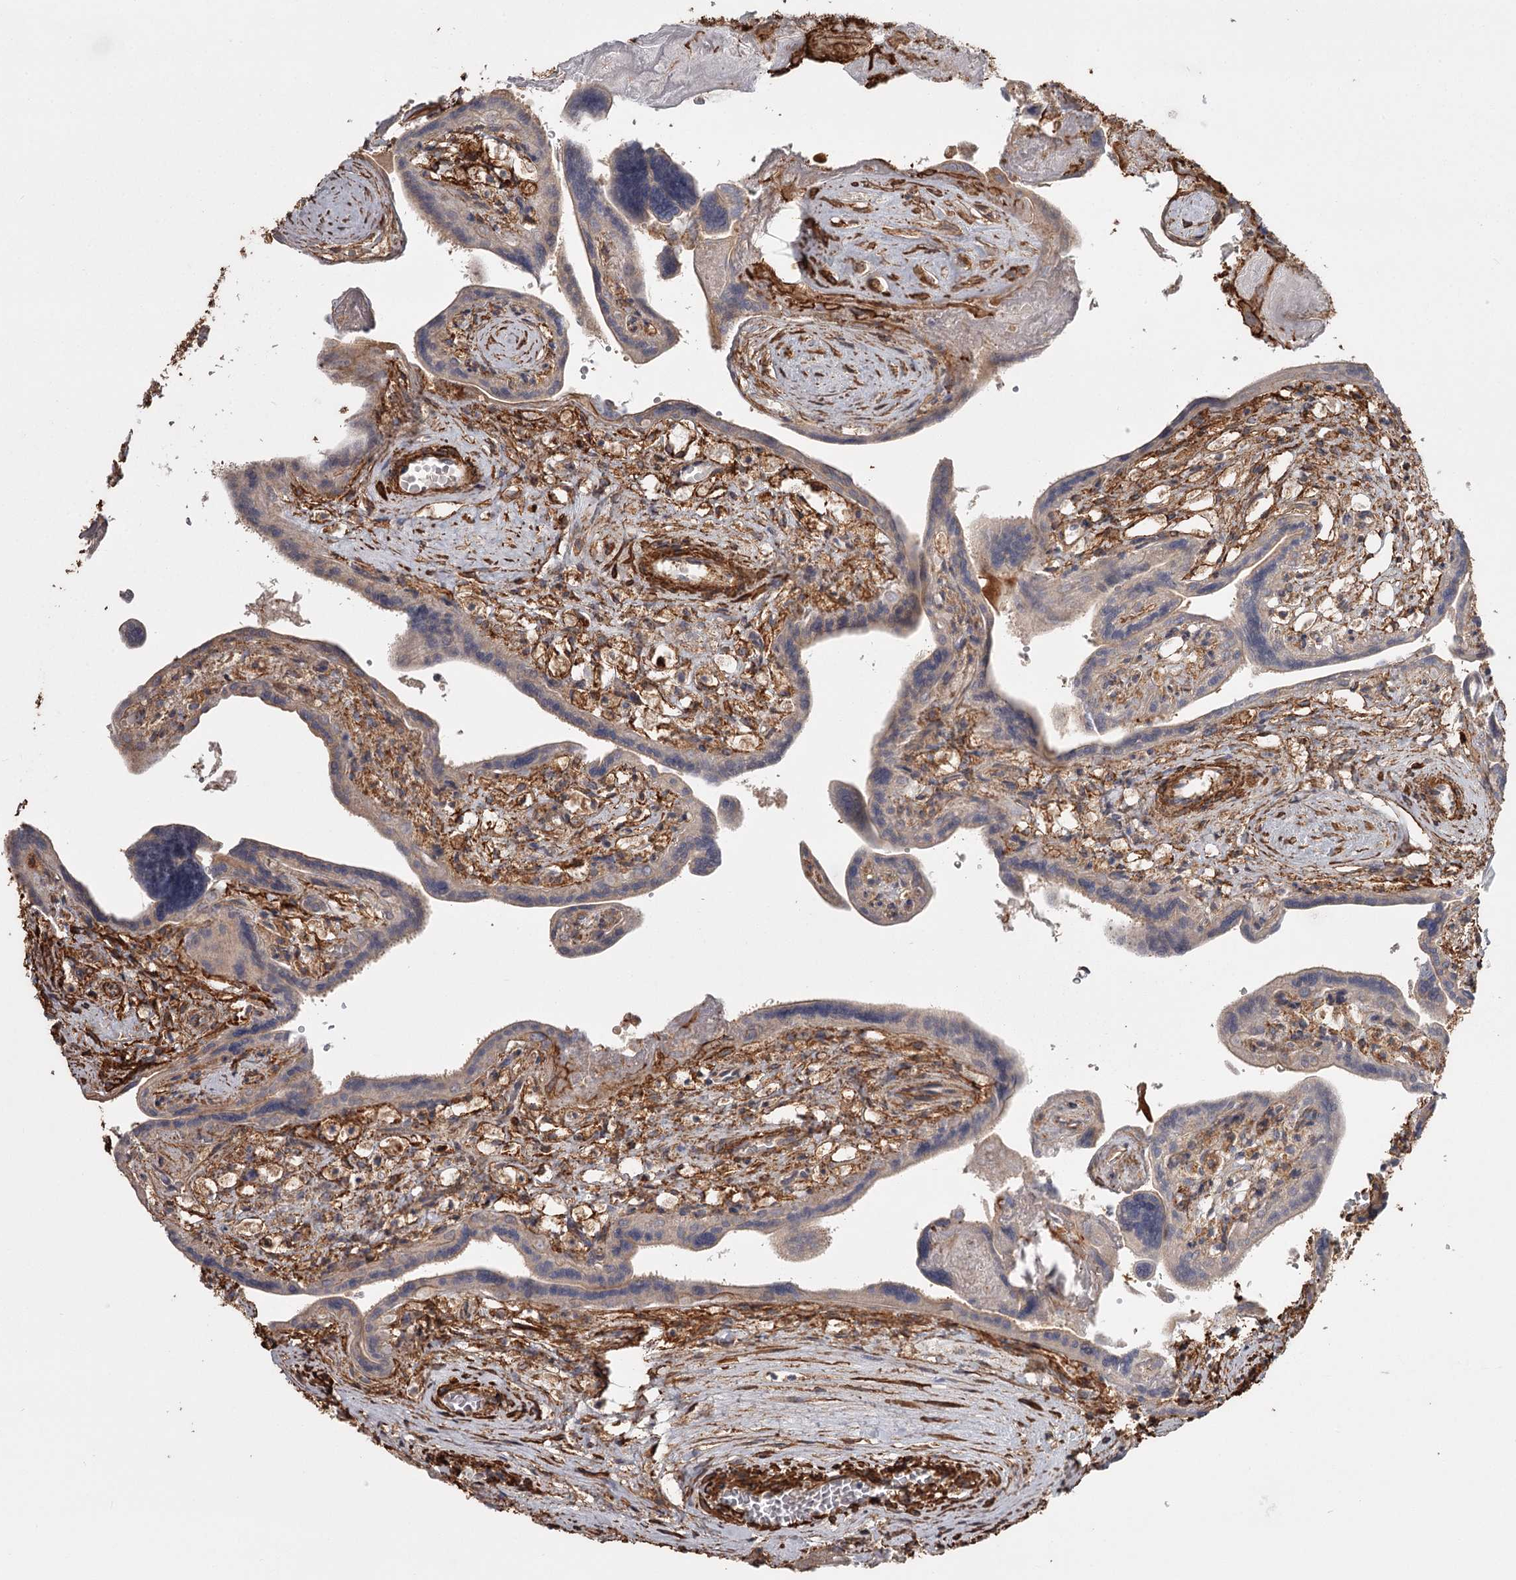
{"staining": {"intensity": "weak", "quantity": "25%-75%", "location": "cytoplasmic/membranous"}, "tissue": "placenta", "cell_type": "Trophoblastic cells", "image_type": "normal", "snomed": [{"axis": "morphology", "description": "Normal tissue, NOS"}, {"axis": "topography", "description": "Placenta"}], "caption": "There is low levels of weak cytoplasmic/membranous staining in trophoblastic cells of normal placenta, as demonstrated by immunohistochemical staining (brown color).", "gene": "DHRS9", "patient": {"sex": "female", "age": 37}}